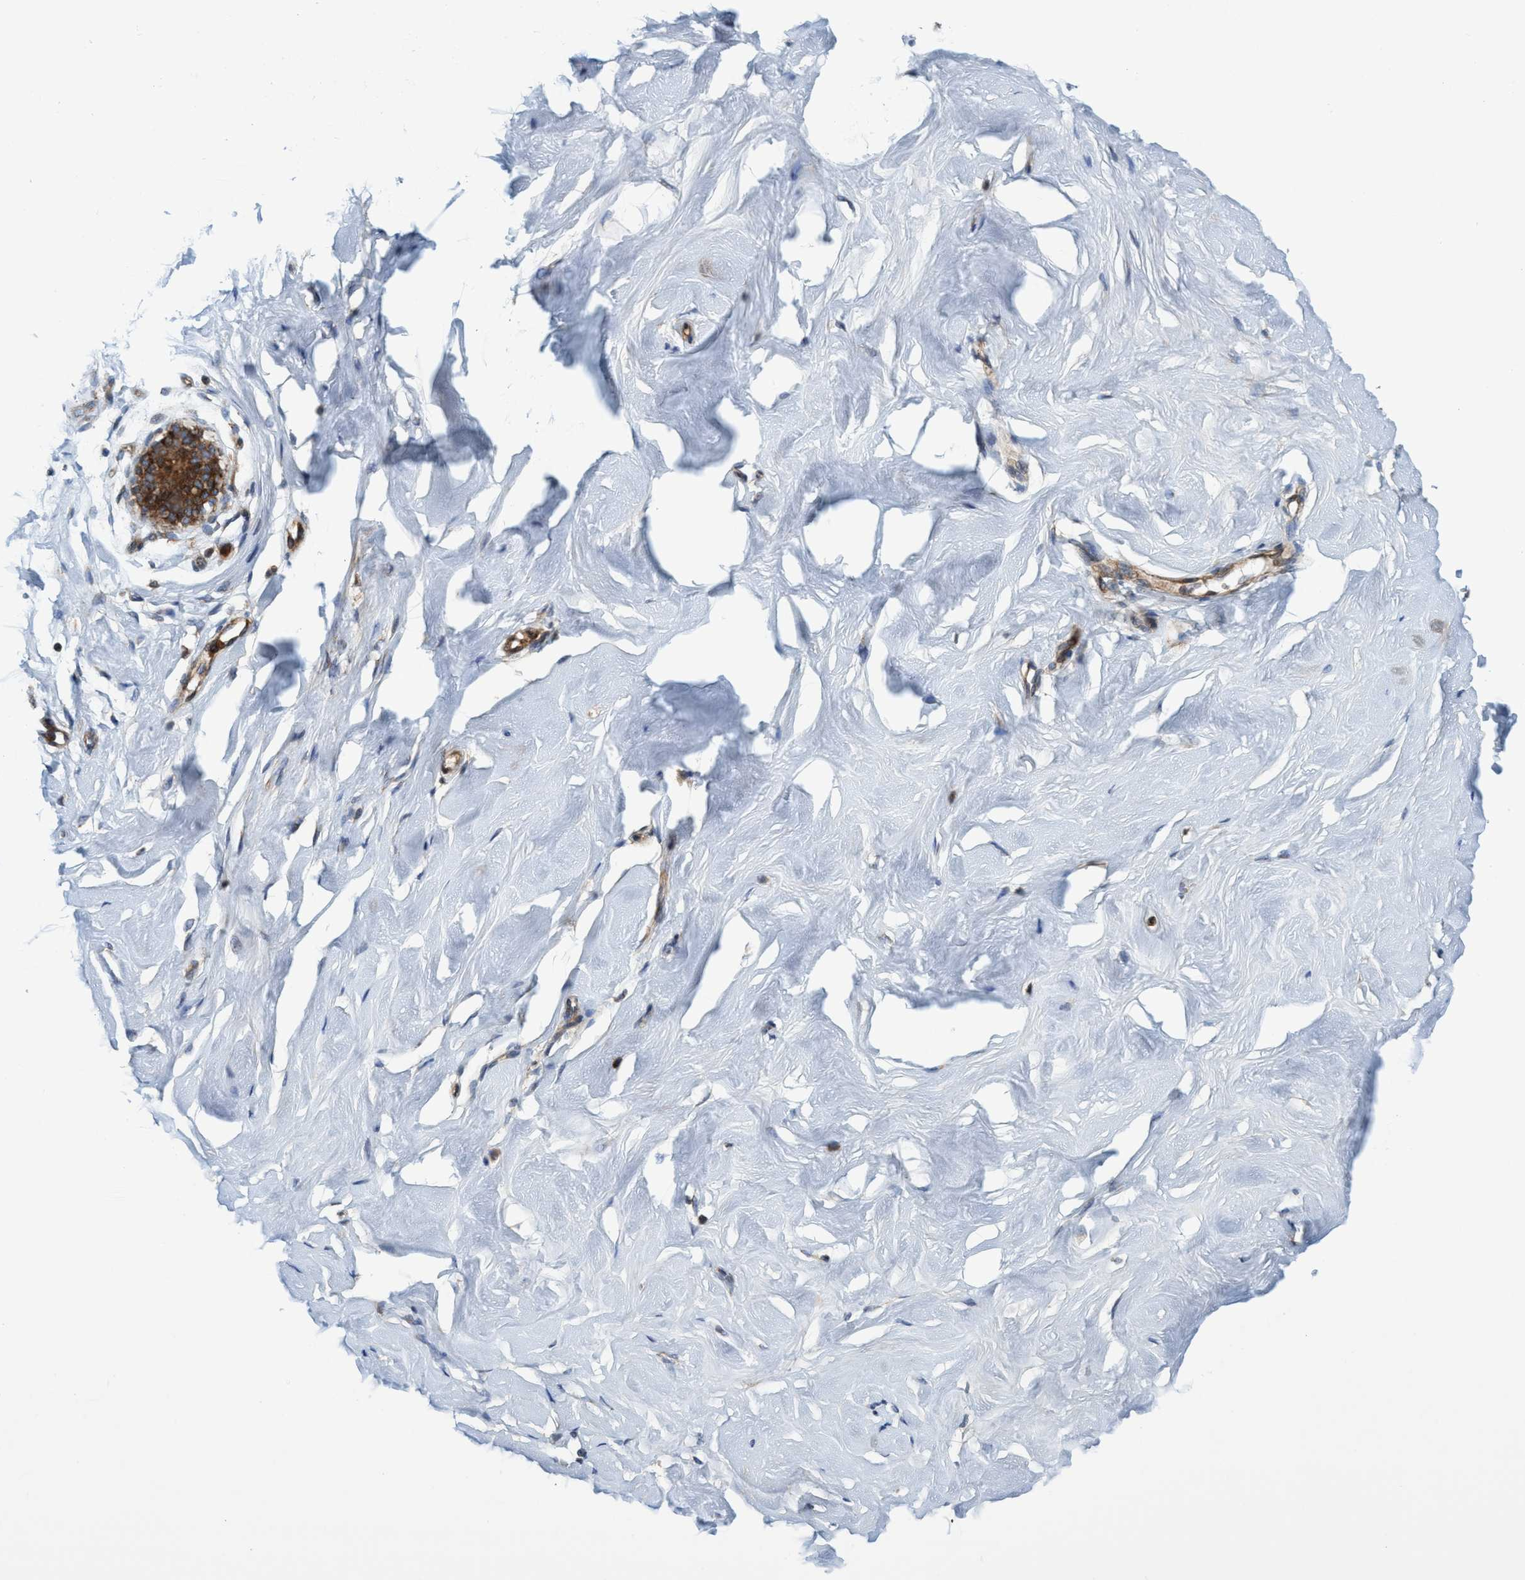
{"staining": {"intensity": "weak", "quantity": "25%-75%", "location": "cytoplasmic/membranous"}, "tissue": "breast", "cell_type": "Adipocytes", "image_type": "normal", "snomed": [{"axis": "morphology", "description": "Normal tissue, NOS"}, {"axis": "topography", "description": "Breast"}], "caption": "Immunohistochemistry micrograph of unremarkable breast: breast stained using IHC exhibits low levels of weak protein expression localized specifically in the cytoplasmic/membranous of adipocytes, appearing as a cytoplasmic/membranous brown color.", "gene": "SLC16A3", "patient": {"sex": "female", "age": 23}}